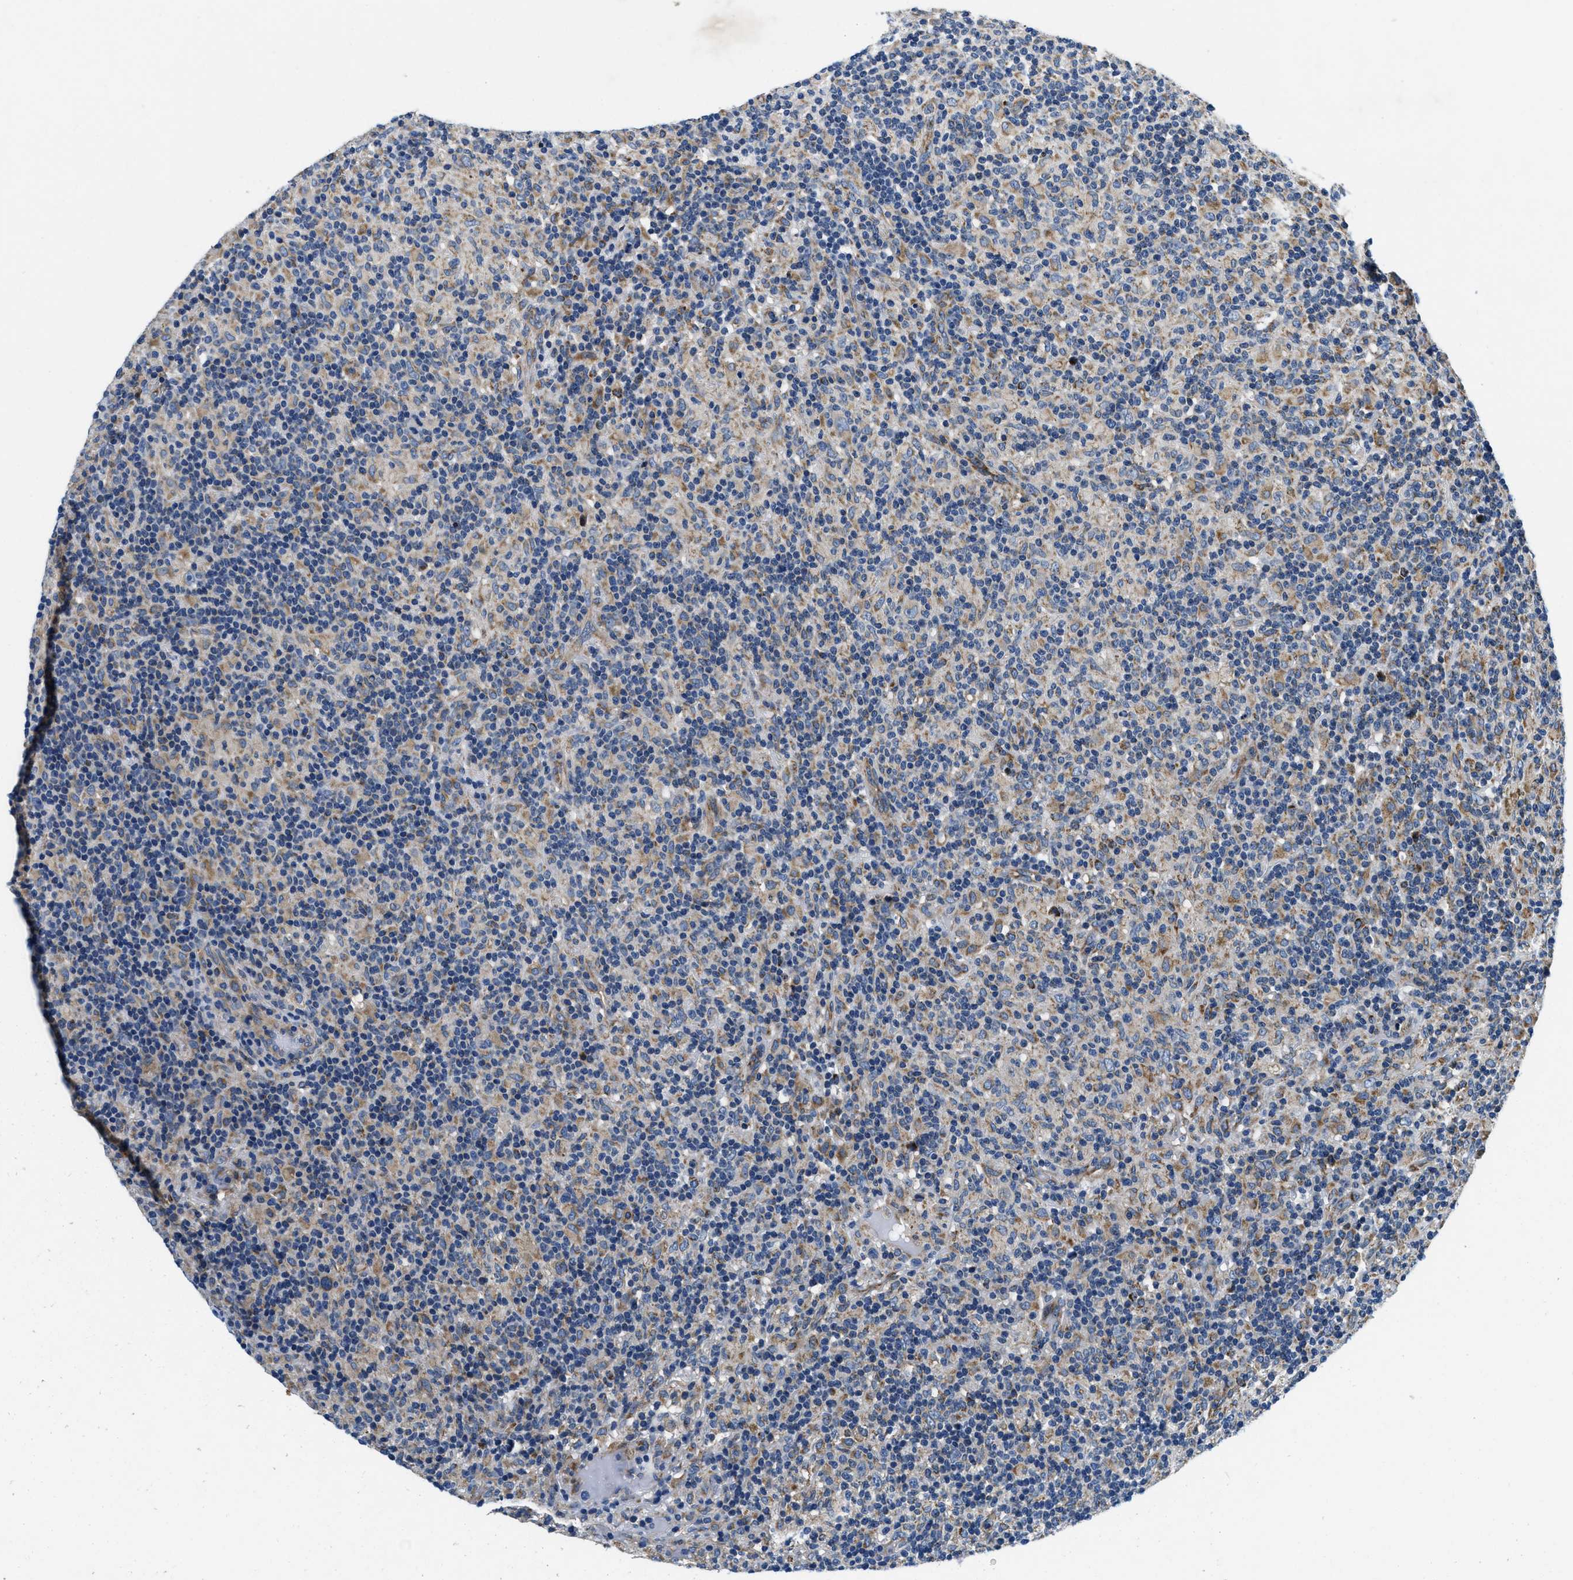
{"staining": {"intensity": "weak", "quantity": "<25%", "location": "cytoplasmic/membranous"}, "tissue": "lymphoma", "cell_type": "Tumor cells", "image_type": "cancer", "snomed": [{"axis": "morphology", "description": "Hodgkin's disease, NOS"}, {"axis": "topography", "description": "Lymph node"}], "caption": "DAB immunohistochemical staining of Hodgkin's disease displays no significant positivity in tumor cells.", "gene": "SAMD4B", "patient": {"sex": "male", "age": 70}}